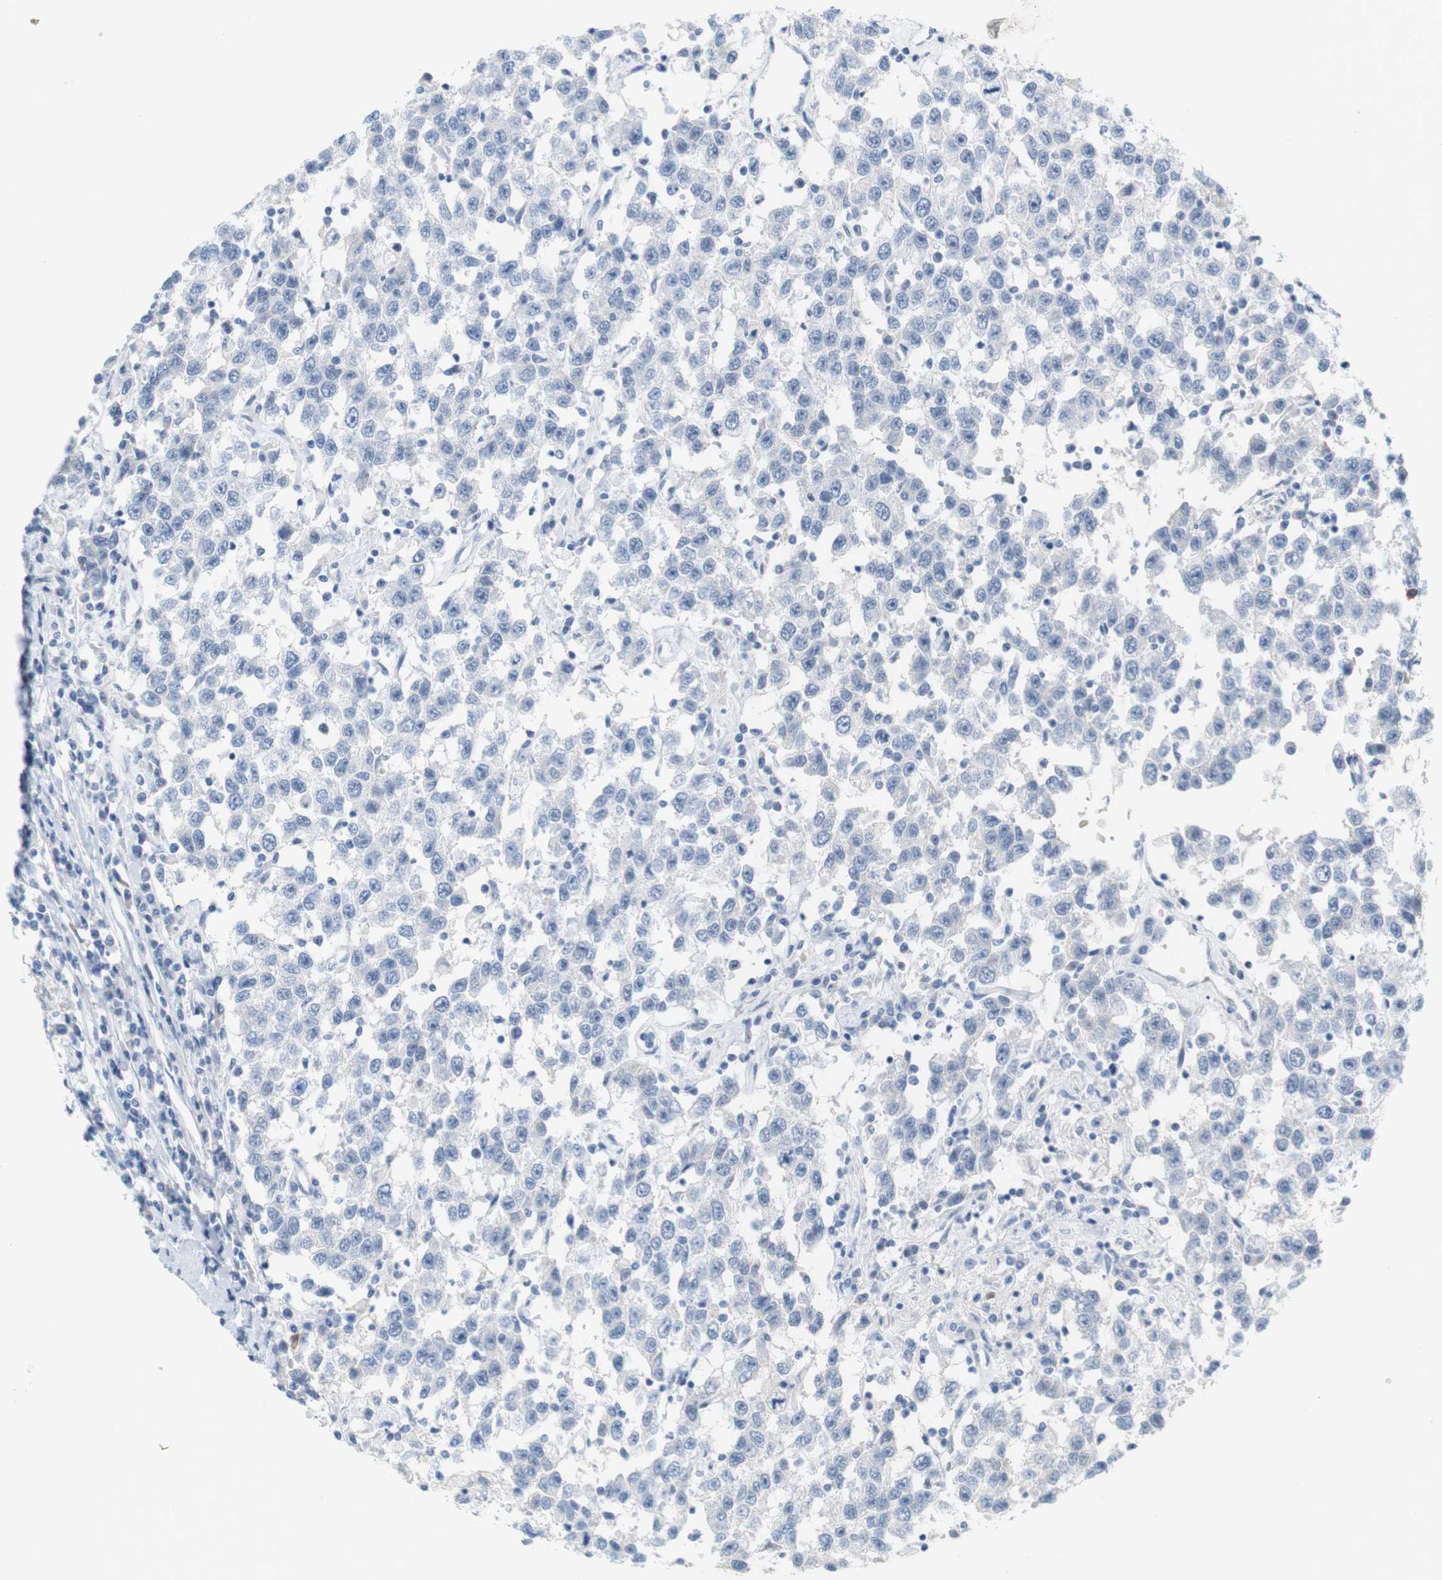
{"staining": {"intensity": "negative", "quantity": "none", "location": "none"}, "tissue": "testis cancer", "cell_type": "Tumor cells", "image_type": "cancer", "snomed": [{"axis": "morphology", "description": "Seminoma, NOS"}, {"axis": "topography", "description": "Testis"}], "caption": "A high-resolution image shows immunohistochemistry staining of seminoma (testis), which shows no significant expression in tumor cells.", "gene": "RGS9", "patient": {"sex": "male", "age": 41}}